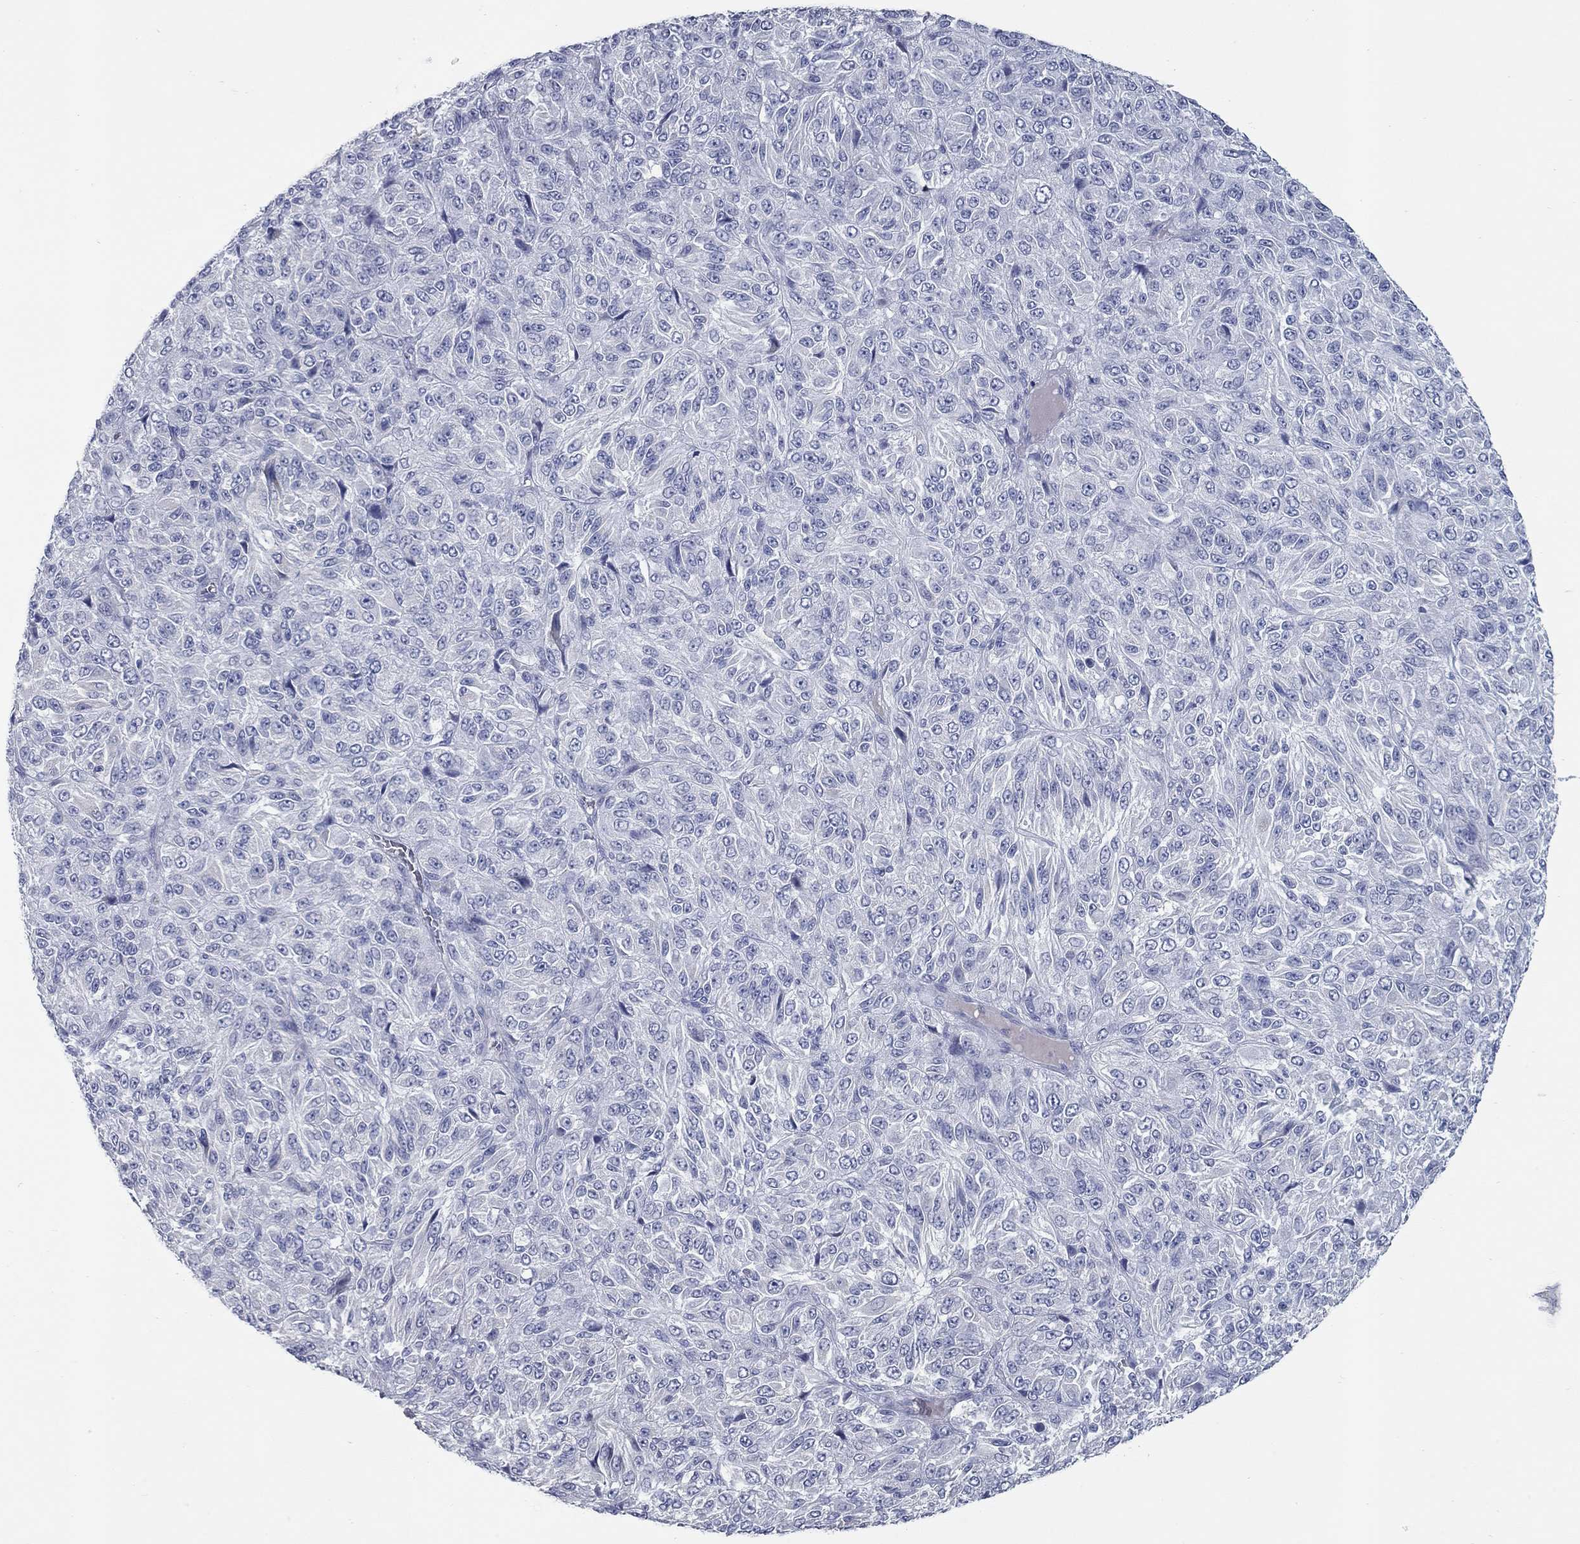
{"staining": {"intensity": "negative", "quantity": "none", "location": "none"}, "tissue": "melanoma", "cell_type": "Tumor cells", "image_type": "cancer", "snomed": [{"axis": "morphology", "description": "Malignant melanoma, Metastatic site"}, {"axis": "topography", "description": "Brain"}], "caption": "High magnification brightfield microscopy of melanoma stained with DAB (3,3'-diaminobenzidine) (brown) and counterstained with hematoxylin (blue): tumor cells show no significant positivity. (DAB (3,3'-diaminobenzidine) IHC with hematoxylin counter stain).", "gene": "KIRREL2", "patient": {"sex": "female", "age": 56}}